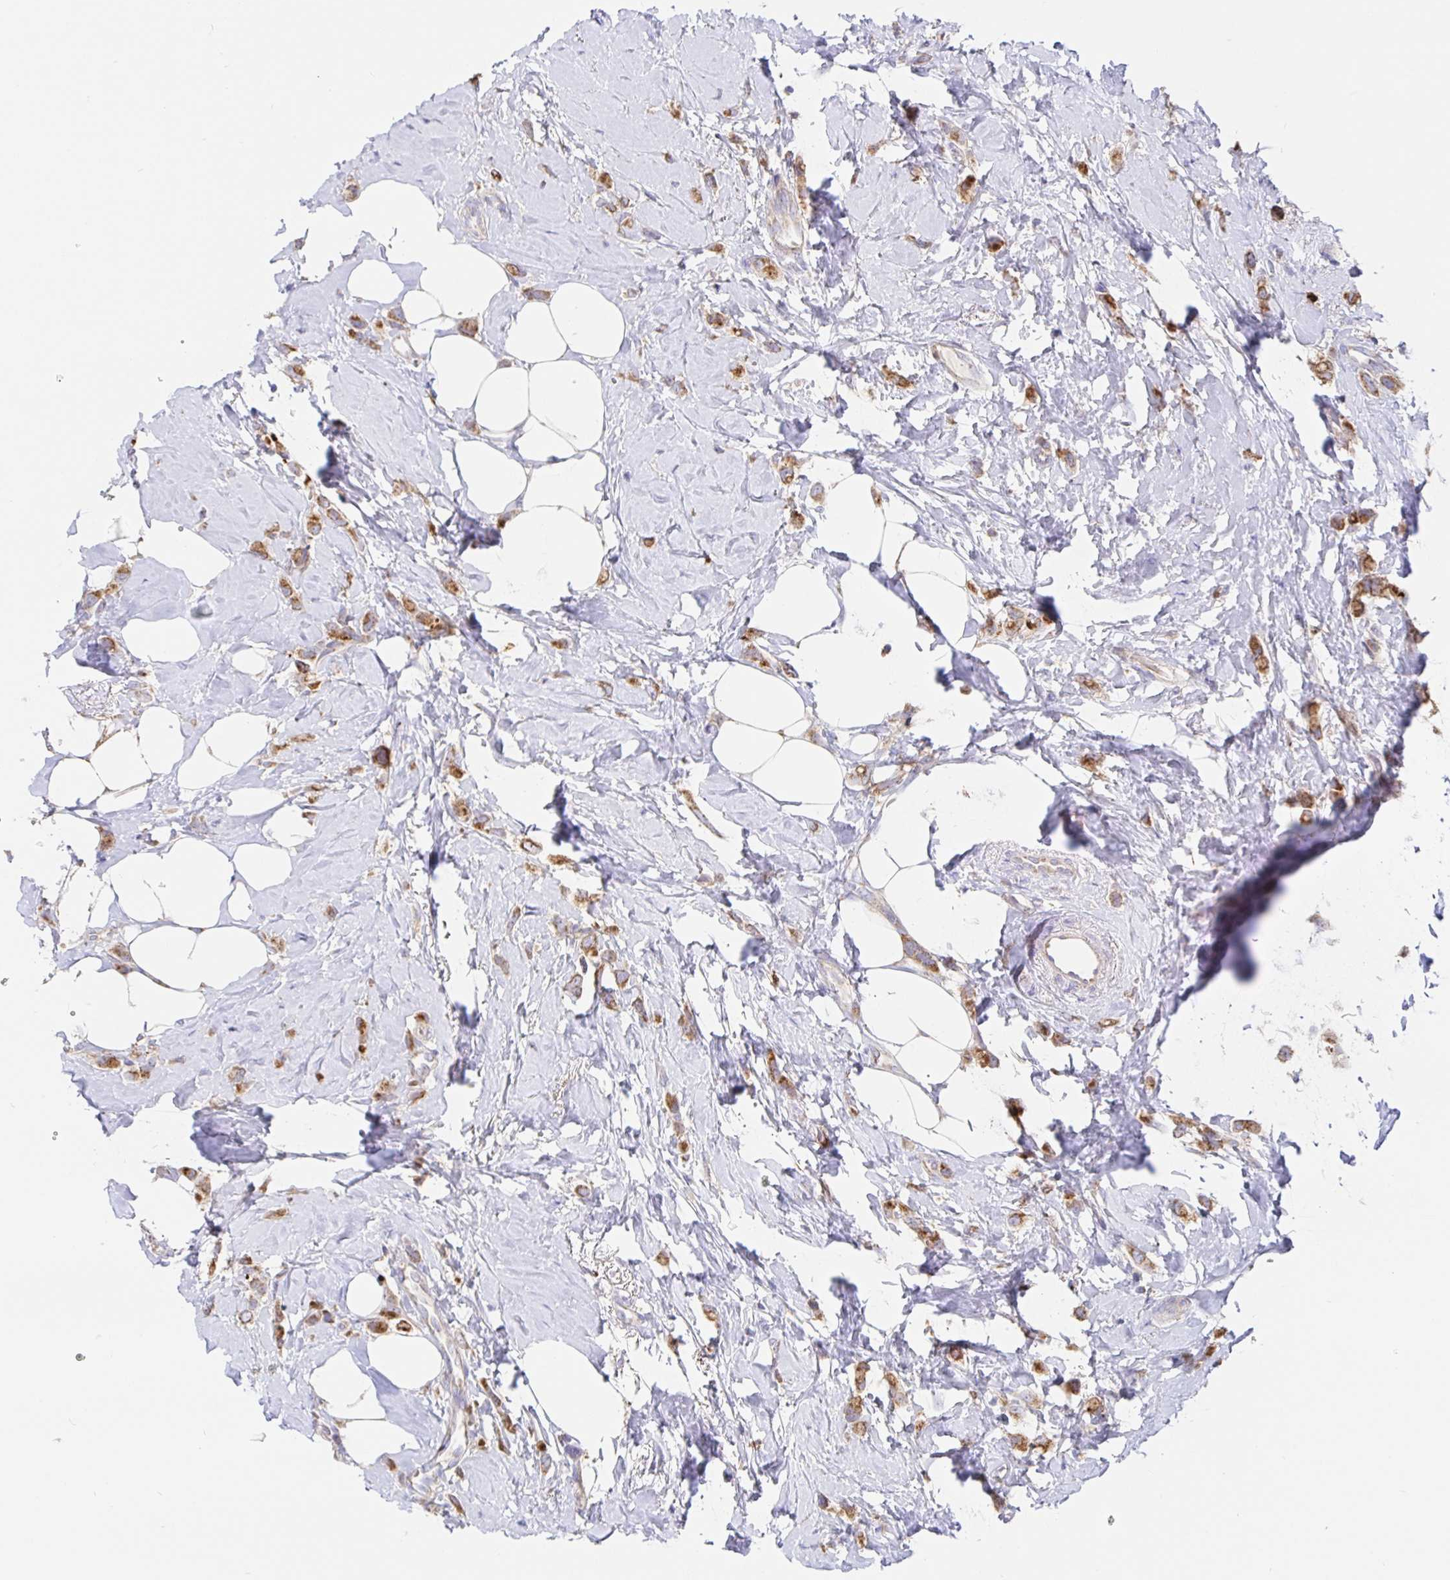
{"staining": {"intensity": "moderate", "quantity": ">75%", "location": "cytoplasmic/membranous"}, "tissue": "breast cancer", "cell_type": "Tumor cells", "image_type": "cancer", "snomed": [{"axis": "morphology", "description": "Lobular carcinoma"}, {"axis": "topography", "description": "Breast"}], "caption": "A high-resolution image shows immunohistochemistry staining of lobular carcinoma (breast), which exhibits moderate cytoplasmic/membranous expression in about >75% of tumor cells.", "gene": "PRDX3", "patient": {"sex": "female", "age": 66}}